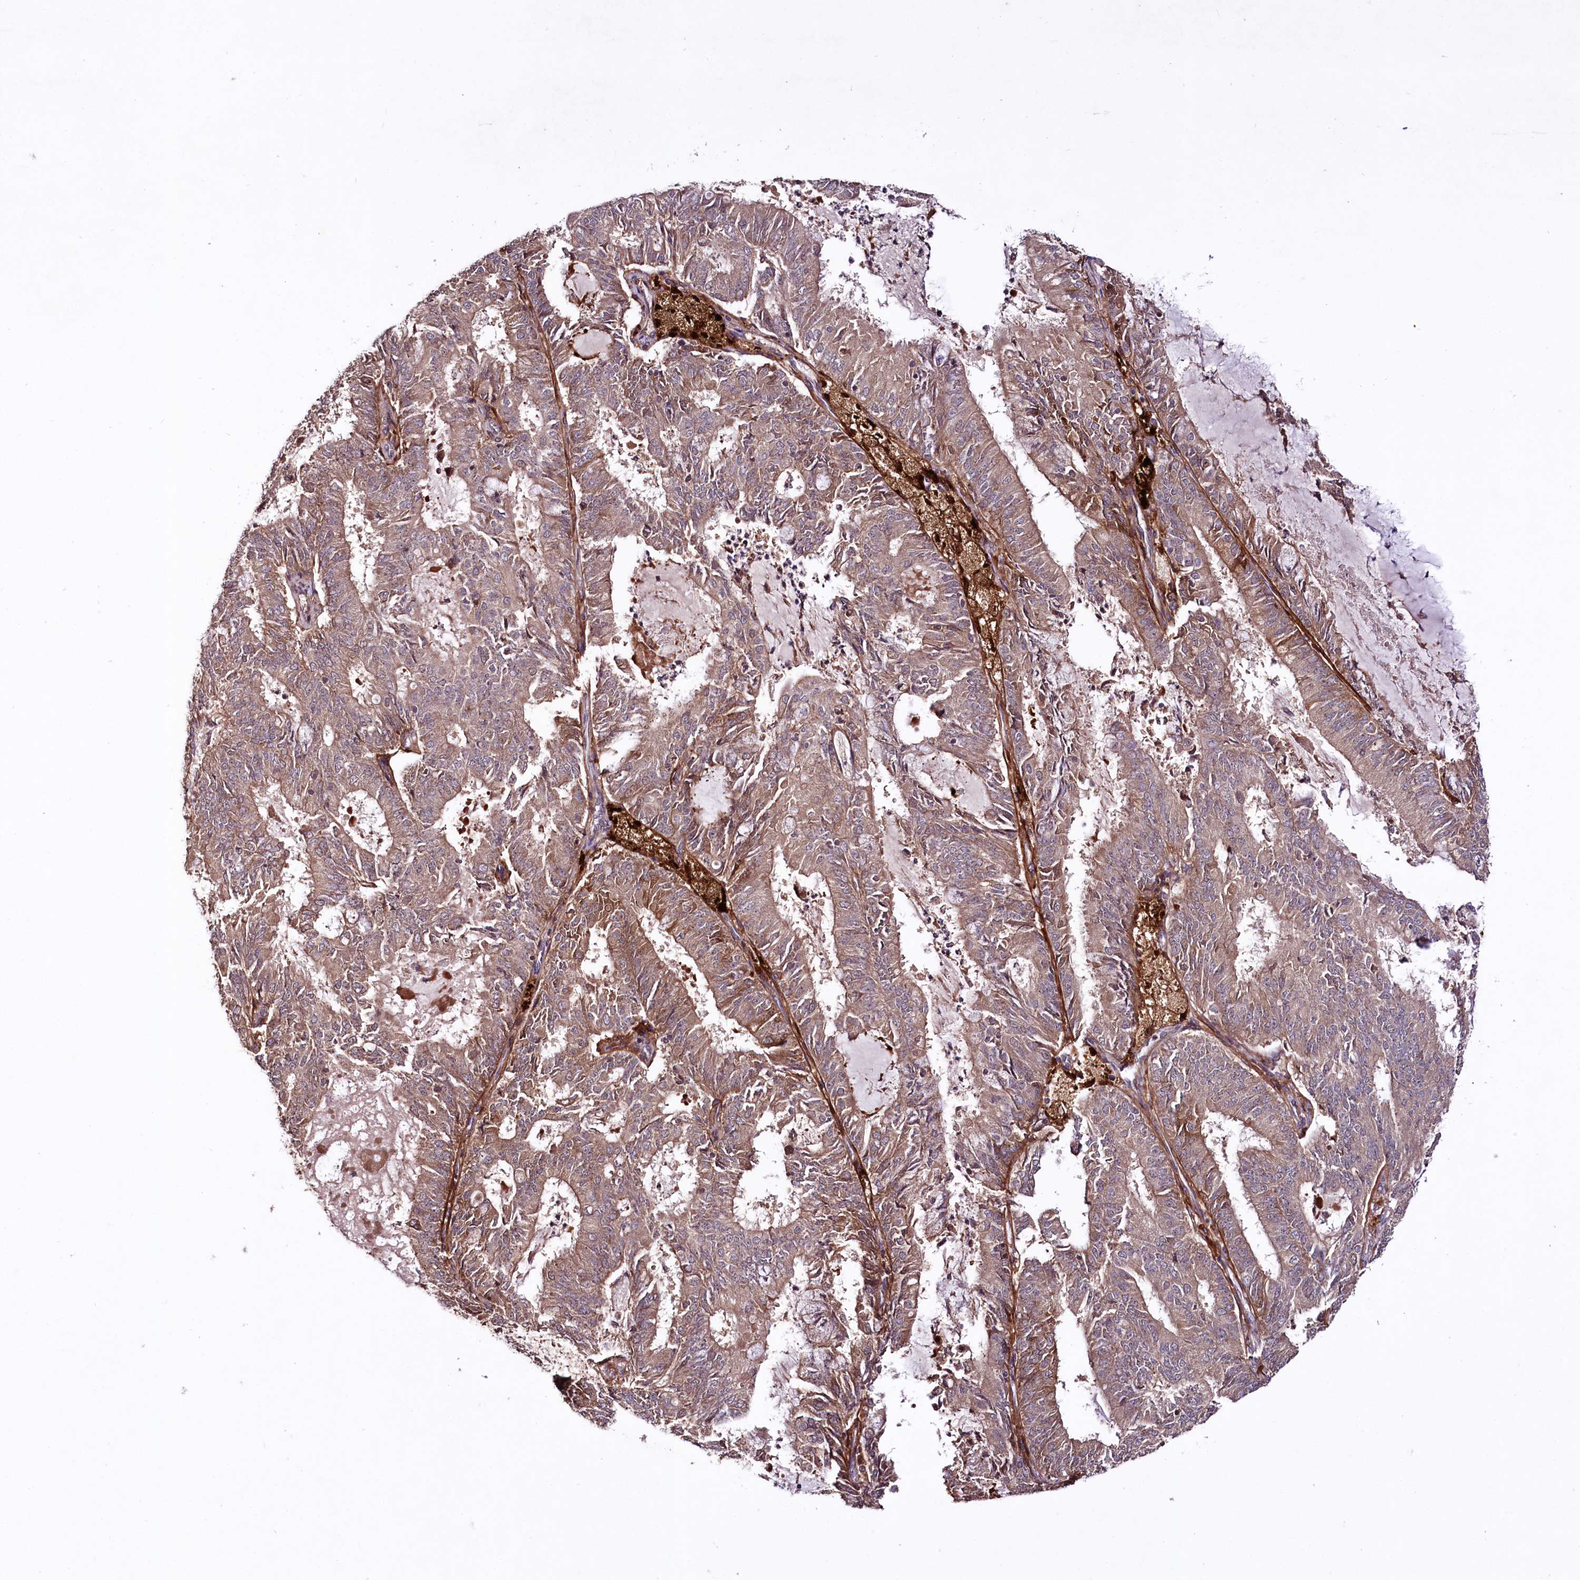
{"staining": {"intensity": "moderate", "quantity": ">75%", "location": "cytoplasmic/membranous"}, "tissue": "endometrial cancer", "cell_type": "Tumor cells", "image_type": "cancer", "snomed": [{"axis": "morphology", "description": "Adenocarcinoma, NOS"}, {"axis": "topography", "description": "Endometrium"}], "caption": "Immunohistochemistry (DAB) staining of endometrial cancer exhibits moderate cytoplasmic/membranous protein expression in approximately >75% of tumor cells.", "gene": "TNPO3", "patient": {"sex": "female", "age": 57}}